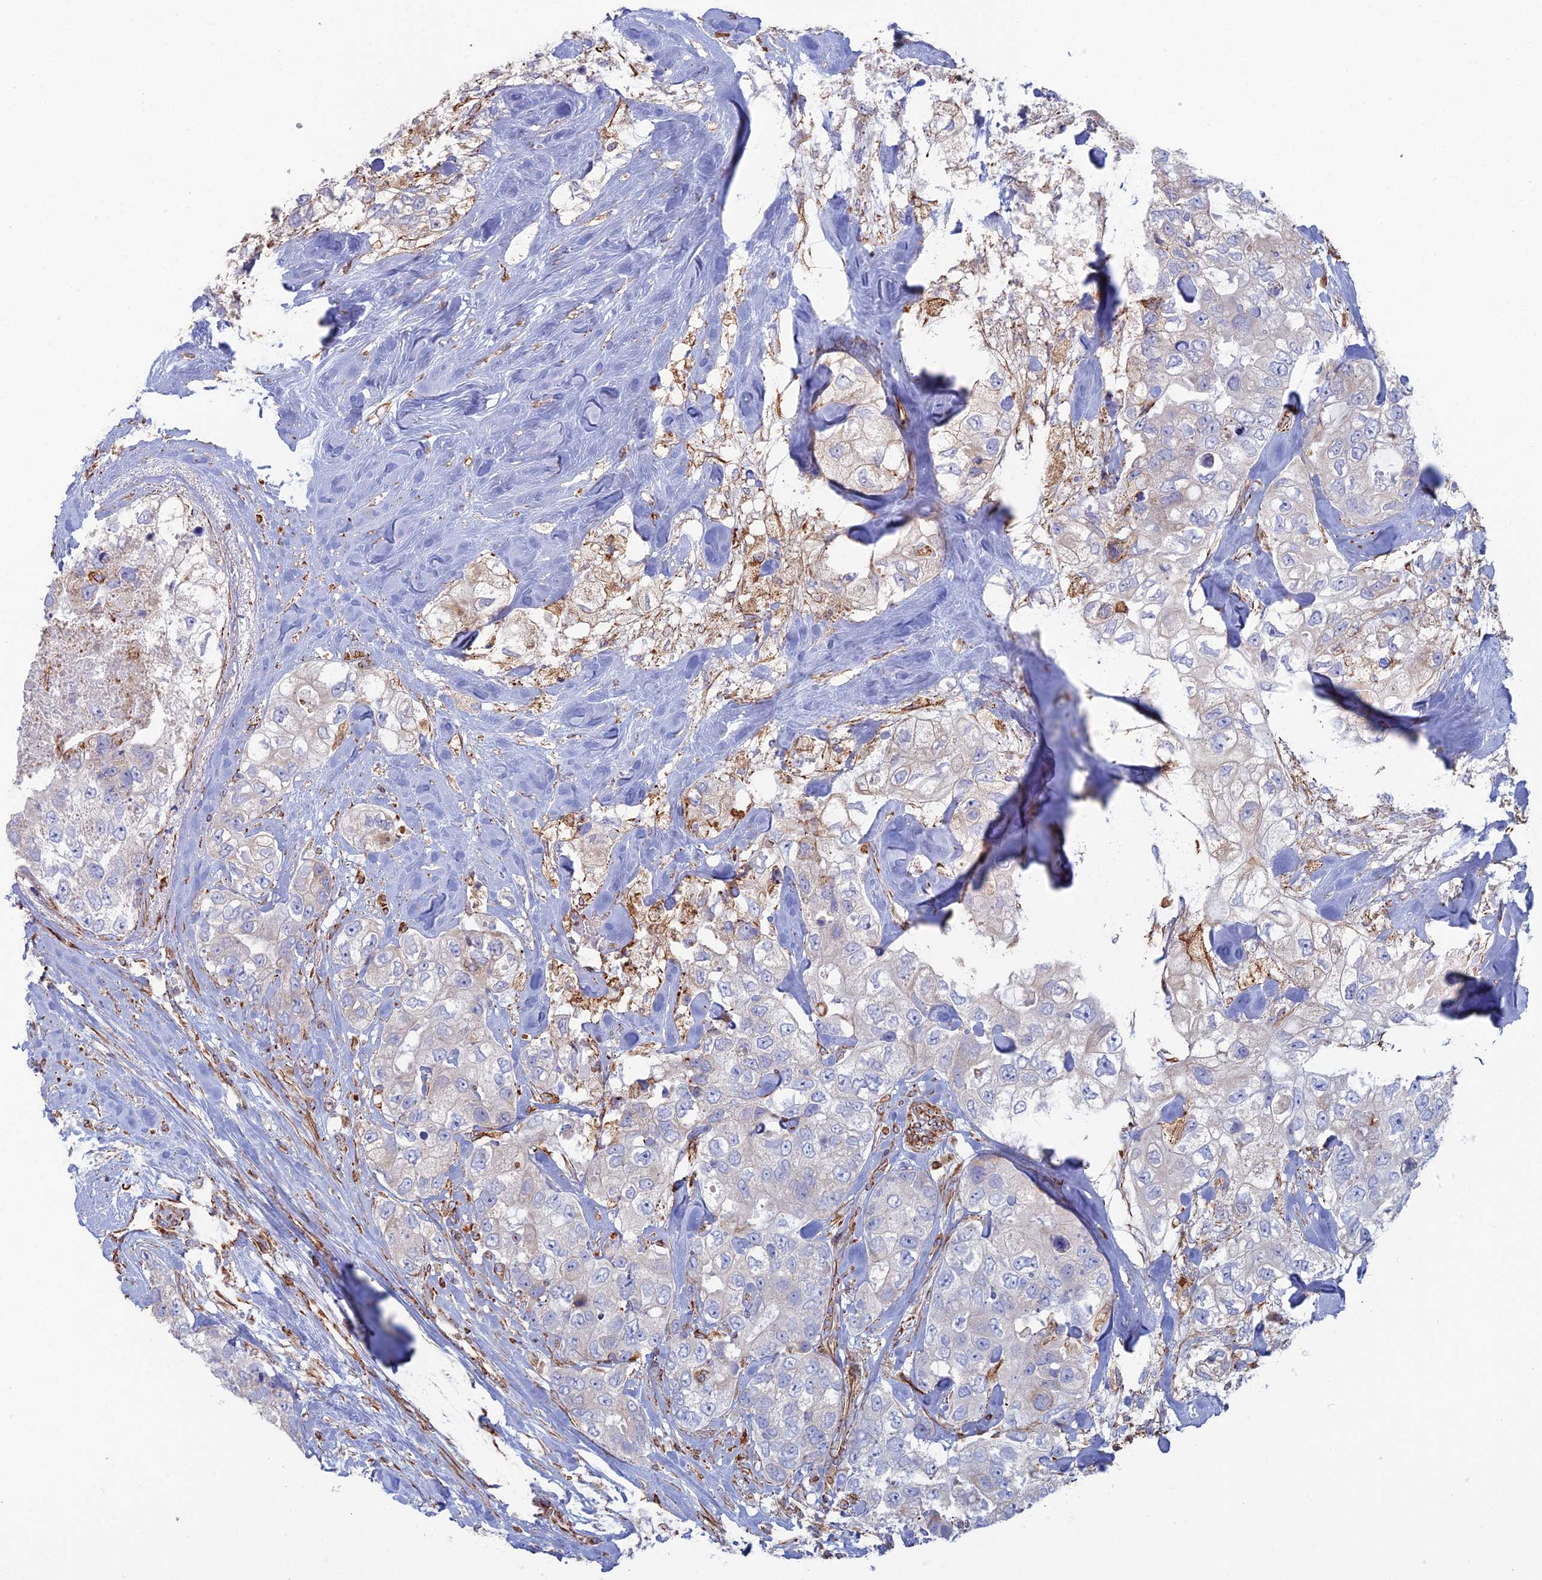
{"staining": {"intensity": "negative", "quantity": "none", "location": "none"}, "tissue": "breast cancer", "cell_type": "Tumor cells", "image_type": "cancer", "snomed": [{"axis": "morphology", "description": "Duct carcinoma"}, {"axis": "topography", "description": "Breast"}], "caption": "Human breast infiltrating ductal carcinoma stained for a protein using immunohistochemistry reveals no staining in tumor cells.", "gene": "CLVS2", "patient": {"sex": "female", "age": 62}}